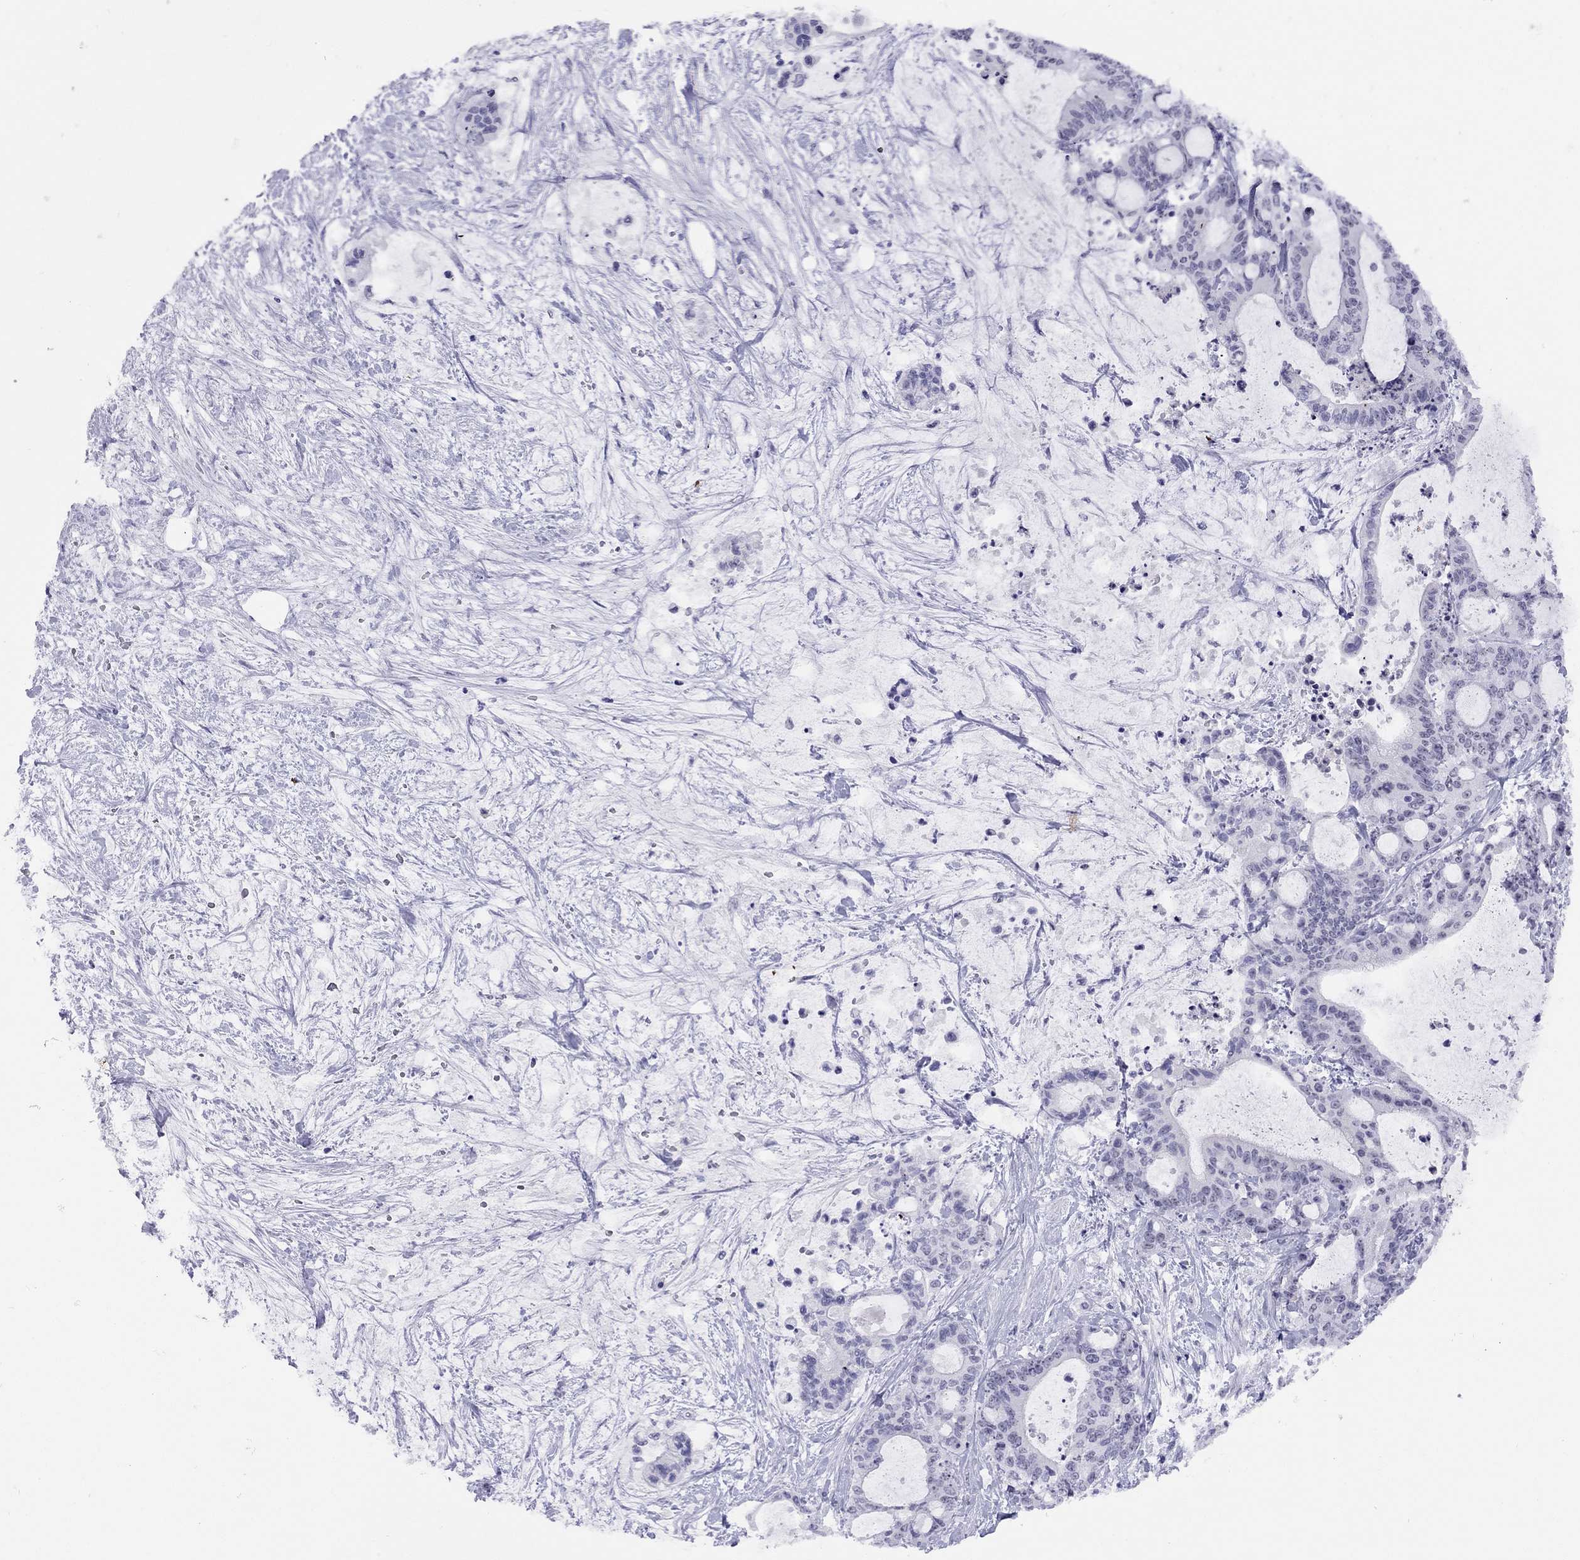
{"staining": {"intensity": "negative", "quantity": "none", "location": "none"}, "tissue": "liver cancer", "cell_type": "Tumor cells", "image_type": "cancer", "snomed": [{"axis": "morphology", "description": "Cholangiocarcinoma"}, {"axis": "topography", "description": "Liver"}], "caption": "Tumor cells show no significant protein expression in cholangiocarcinoma (liver).", "gene": "LYAR", "patient": {"sex": "female", "age": 73}}